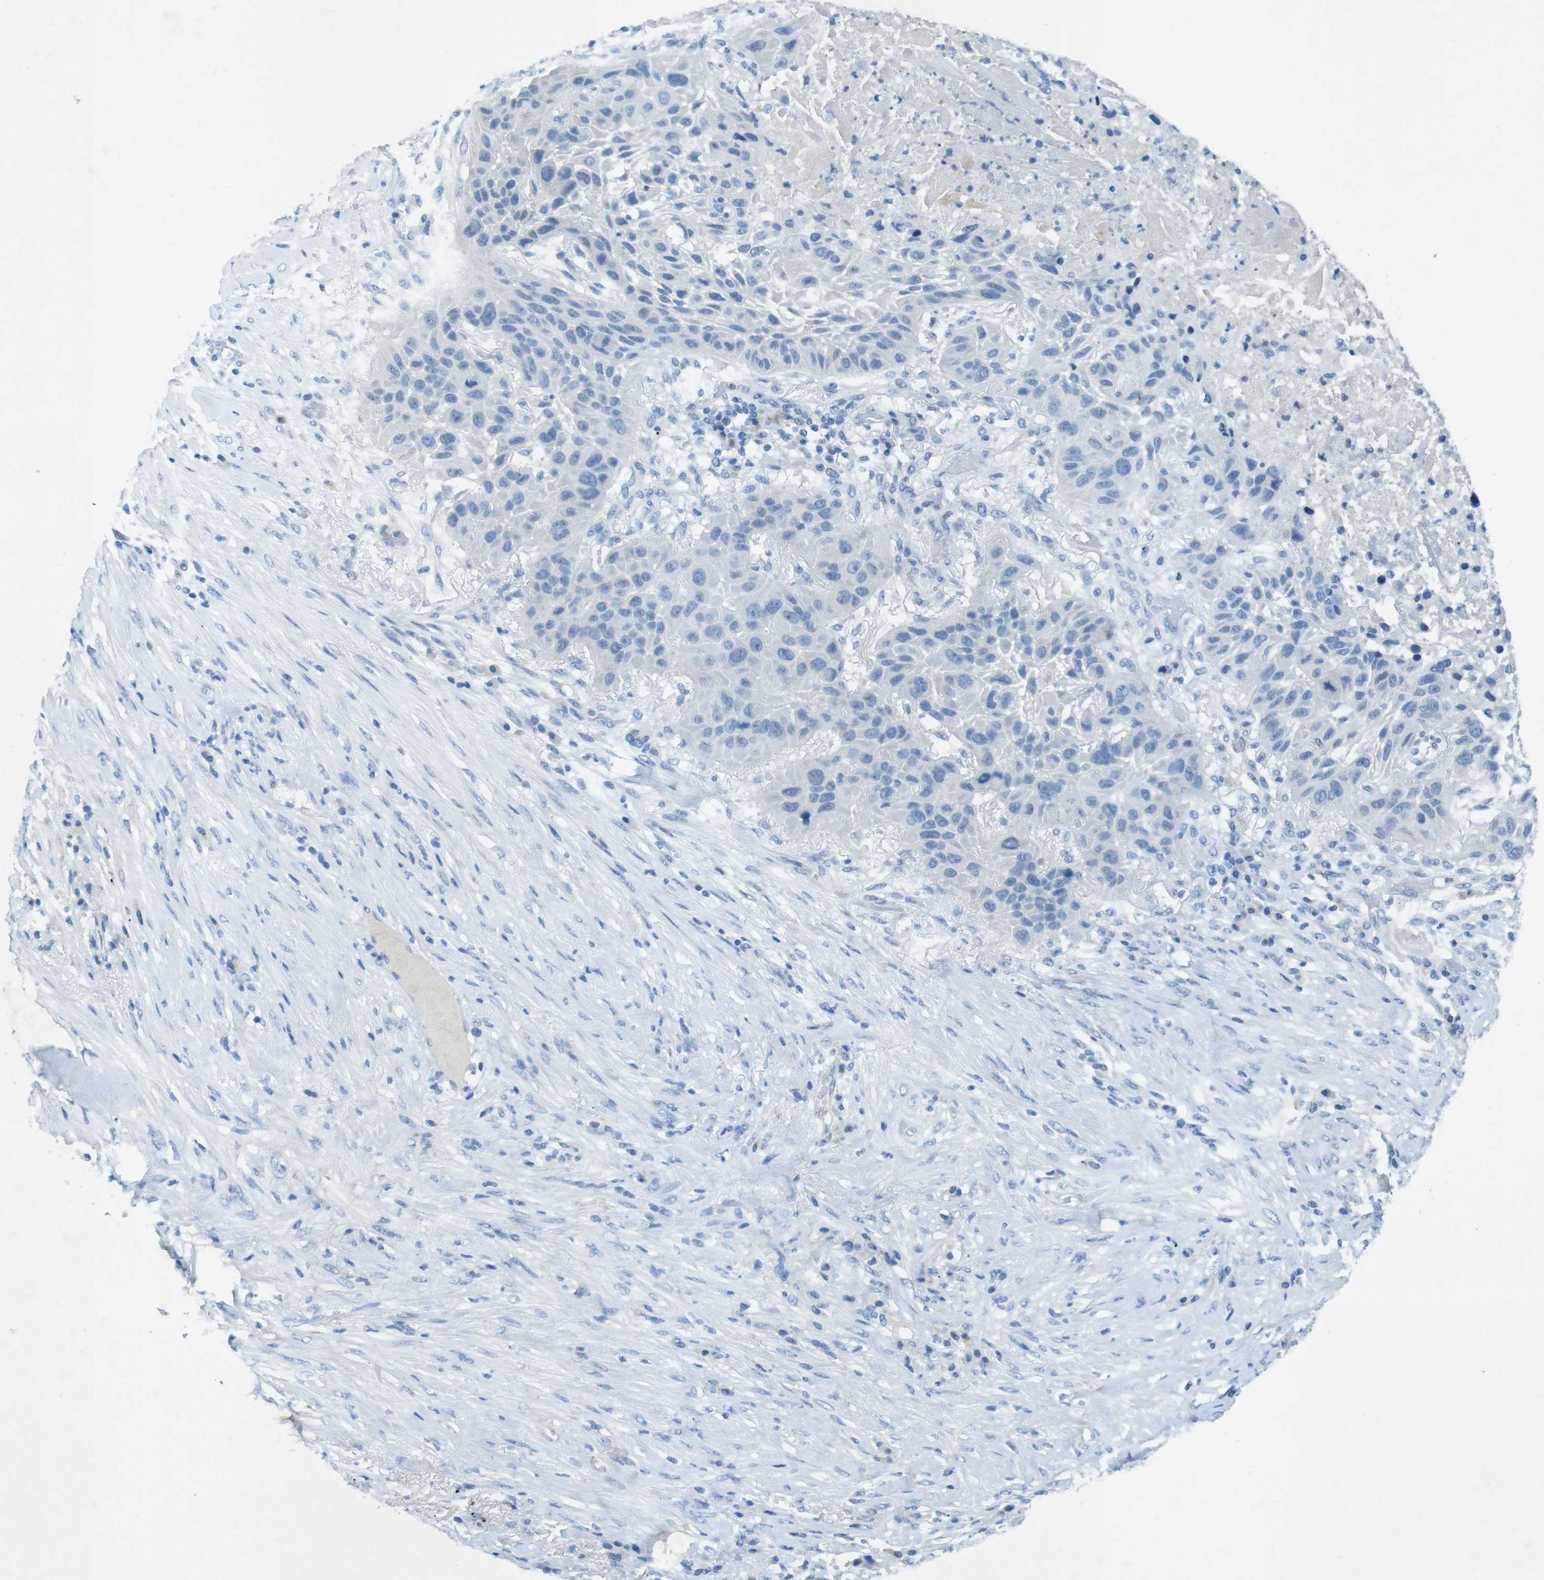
{"staining": {"intensity": "negative", "quantity": "none", "location": "none"}, "tissue": "lung cancer", "cell_type": "Tumor cells", "image_type": "cancer", "snomed": [{"axis": "morphology", "description": "Squamous cell carcinoma, NOS"}, {"axis": "topography", "description": "Lung"}], "caption": "Photomicrograph shows no protein positivity in tumor cells of squamous cell carcinoma (lung) tissue.", "gene": "CD320", "patient": {"sex": "male", "age": 57}}